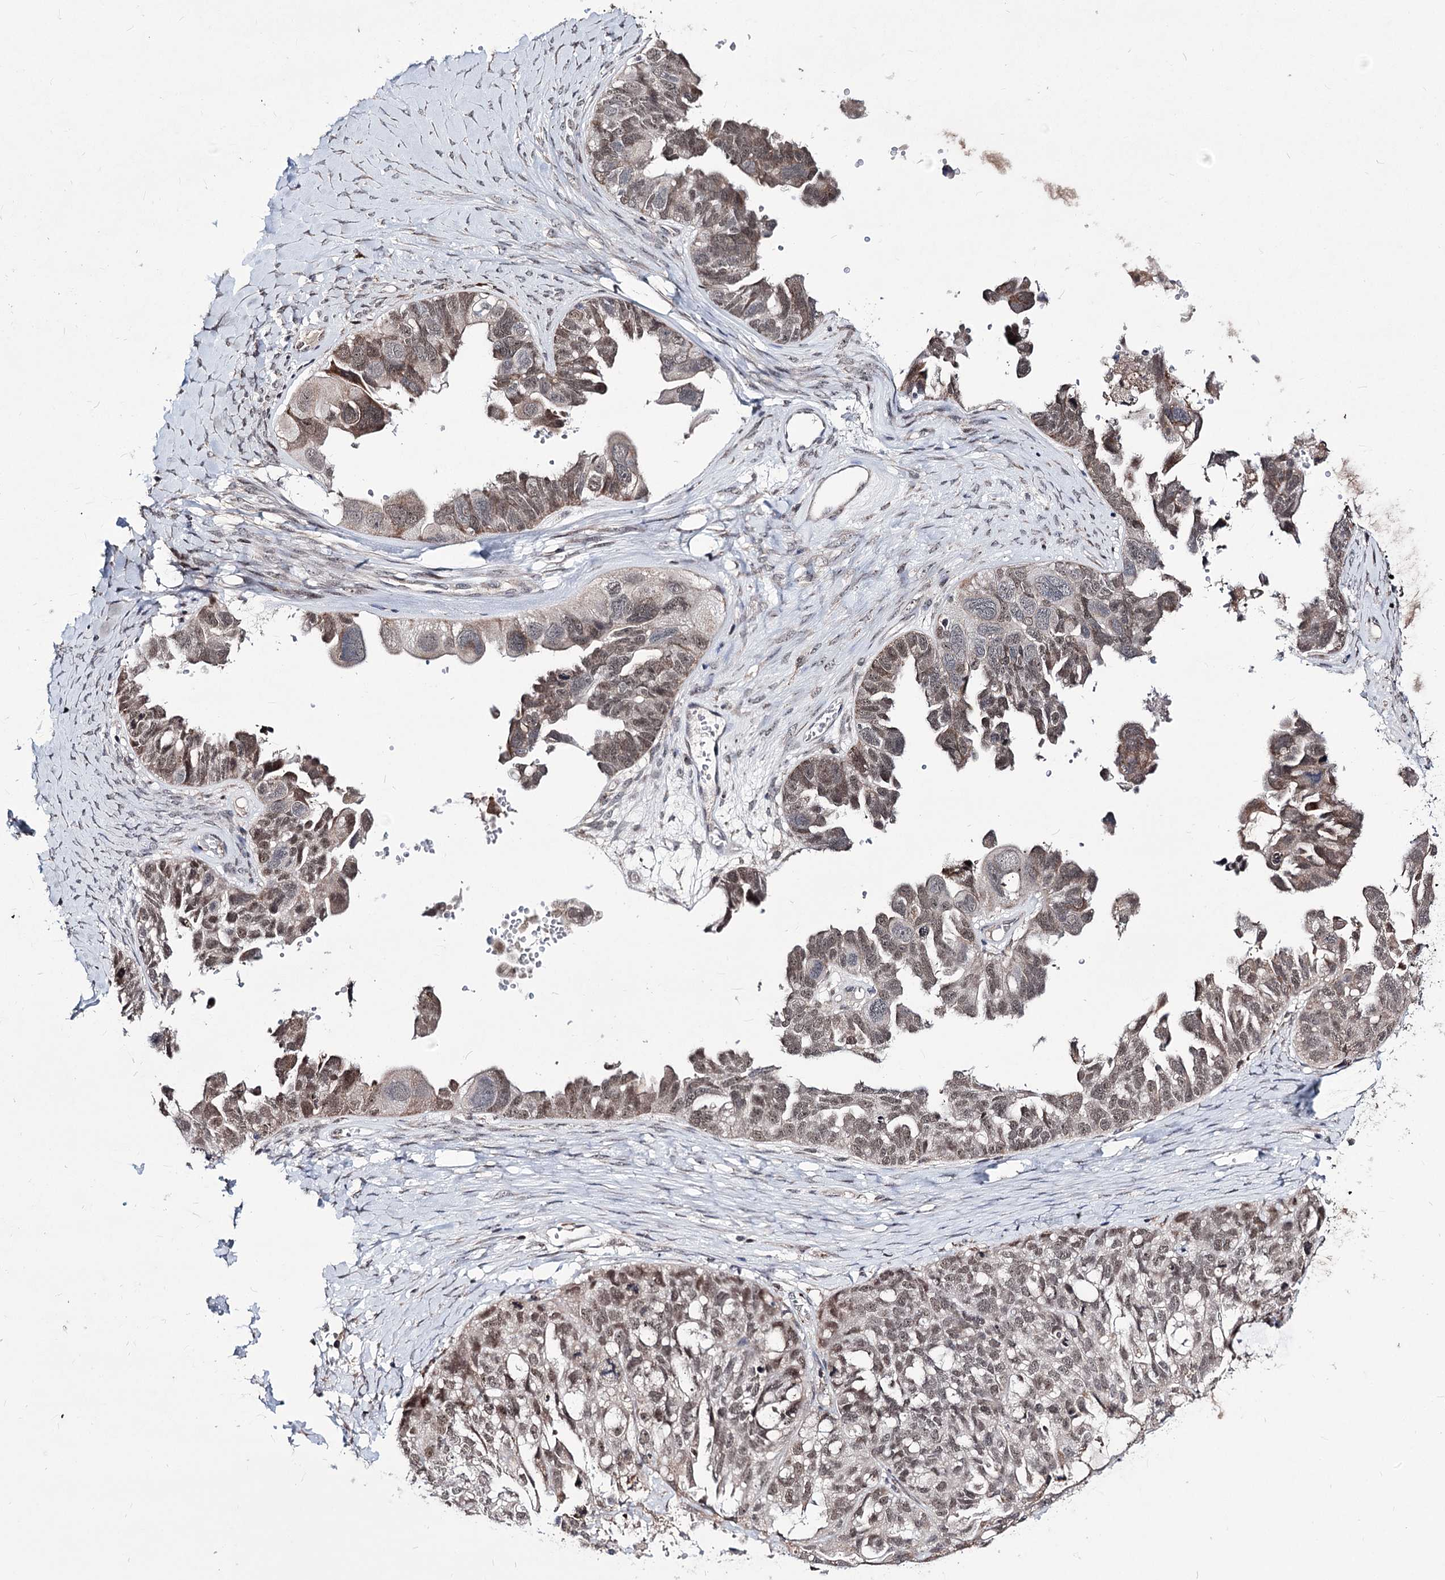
{"staining": {"intensity": "weak", "quantity": ">75%", "location": "cytoplasmic/membranous,nuclear"}, "tissue": "ovarian cancer", "cell_type": "Tumor cells", "image_type": "cancer", "snomed": [{"axis": "morphology", "description": "Cystadenocarcinoma, serous, NOS"}, {"axis": "topography", "description": "Ovary"}], "caption": "Brown immunohistochemical staining in human ovarian cancer reveals weak cytoplasmic/membranous and nuclear expression in about >75% of tumor cells.", "gene": "PPRC1", "patient": {"sex": "female", "age": 79}}